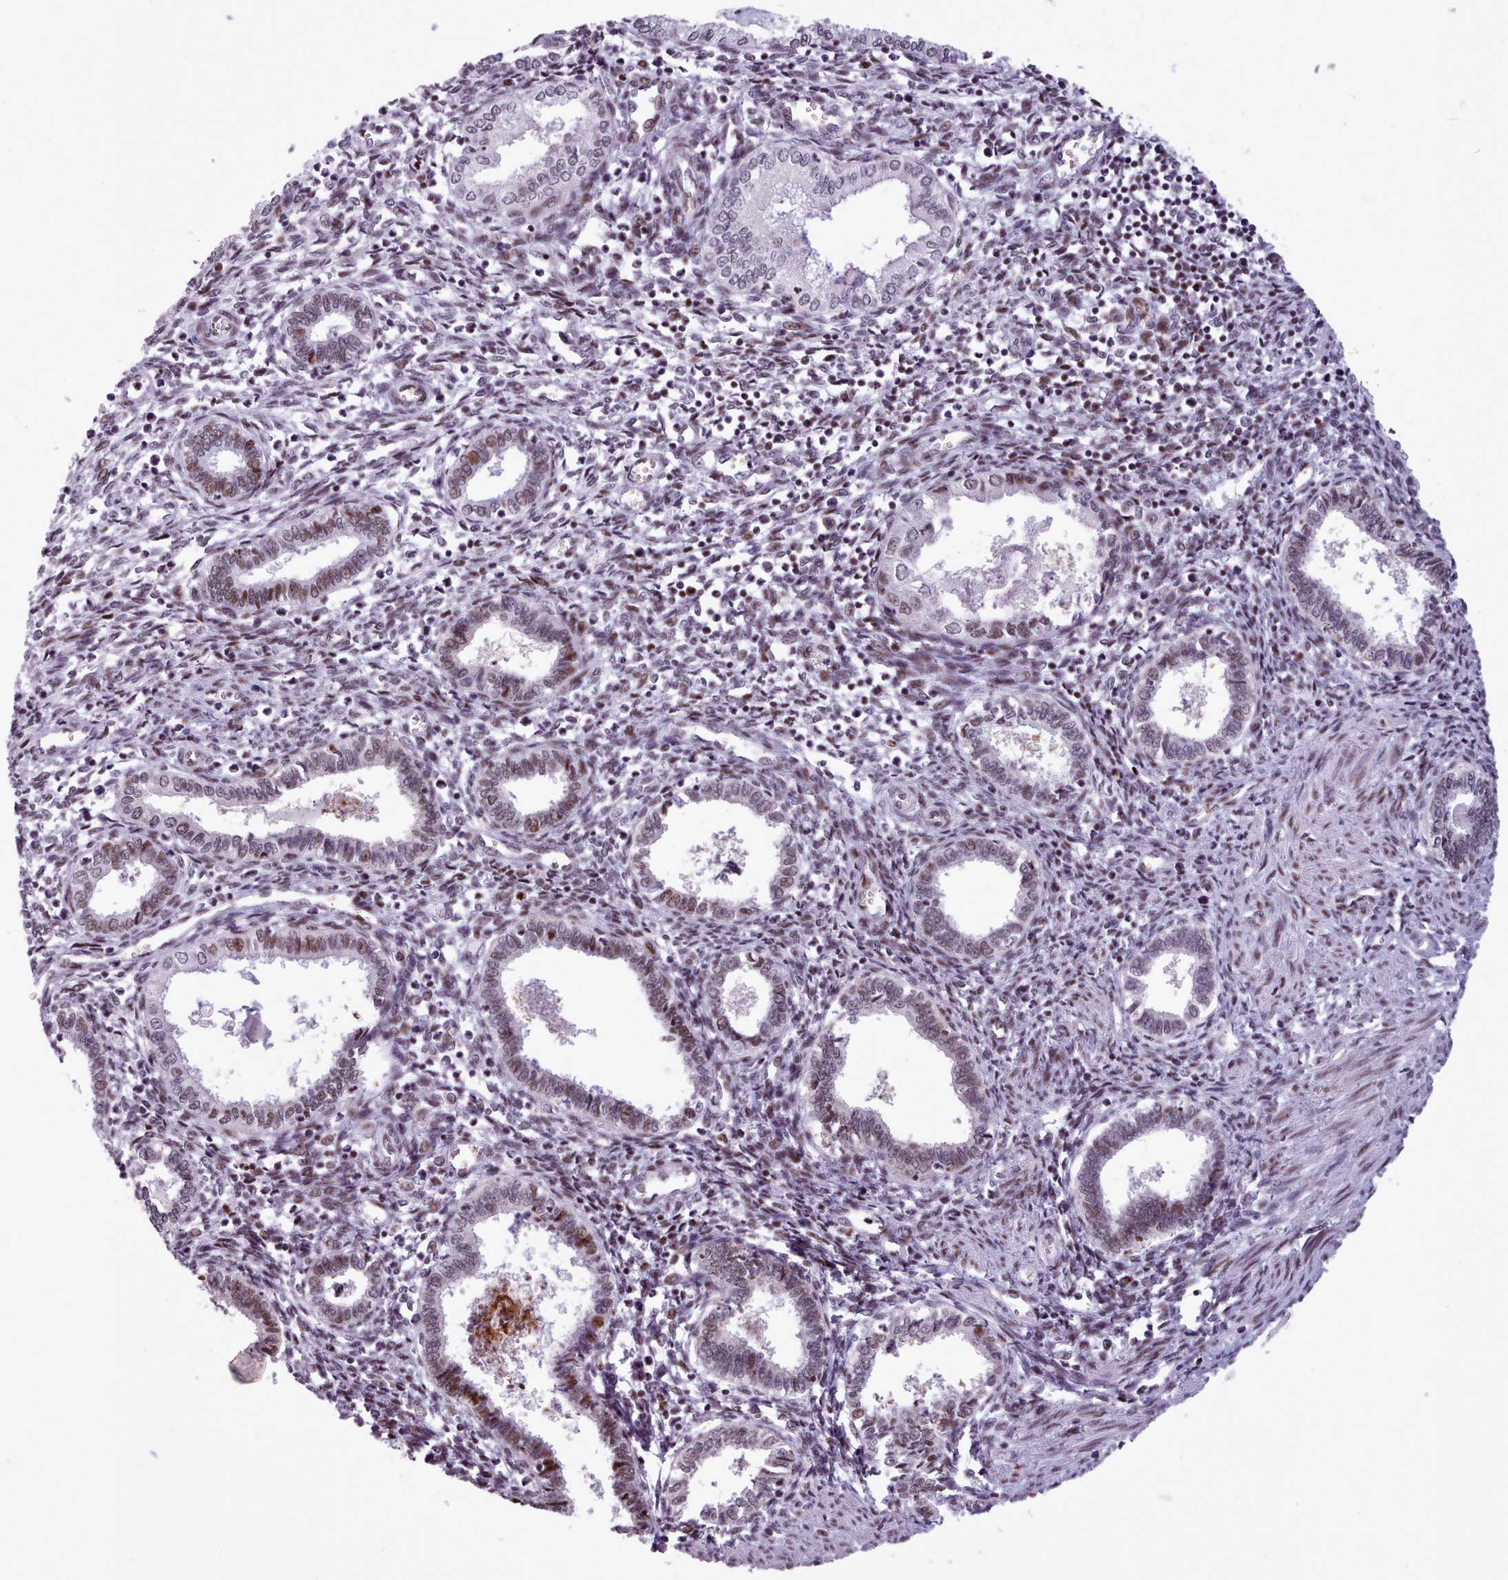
{"staining": {"intensity": "weak", "quantity": "25%-75%", "location": "nuclear"}, "tissue": "endometrium", "cell_type": "Cells in endometrial stroma", "image_type": "normal", "snomed": [{"axis": "morphology", "description": "Normal tissue, NOS"}, {"axis": "topography", "description": "Endometrium"}], "caption": "A photomicrograph of endometrium stained for a protein shows weak nuclear brown staining in cells in endometrial stroma. The staining was performed using DAB (3,3'-diaminobenzidine) to visualize the protein expression in brown, while the nuclei were stained in blue with hematoxylin (Magnification: 20x).", "gene": "SRSF4", "patient": {"sex": "female", "age": 37}}